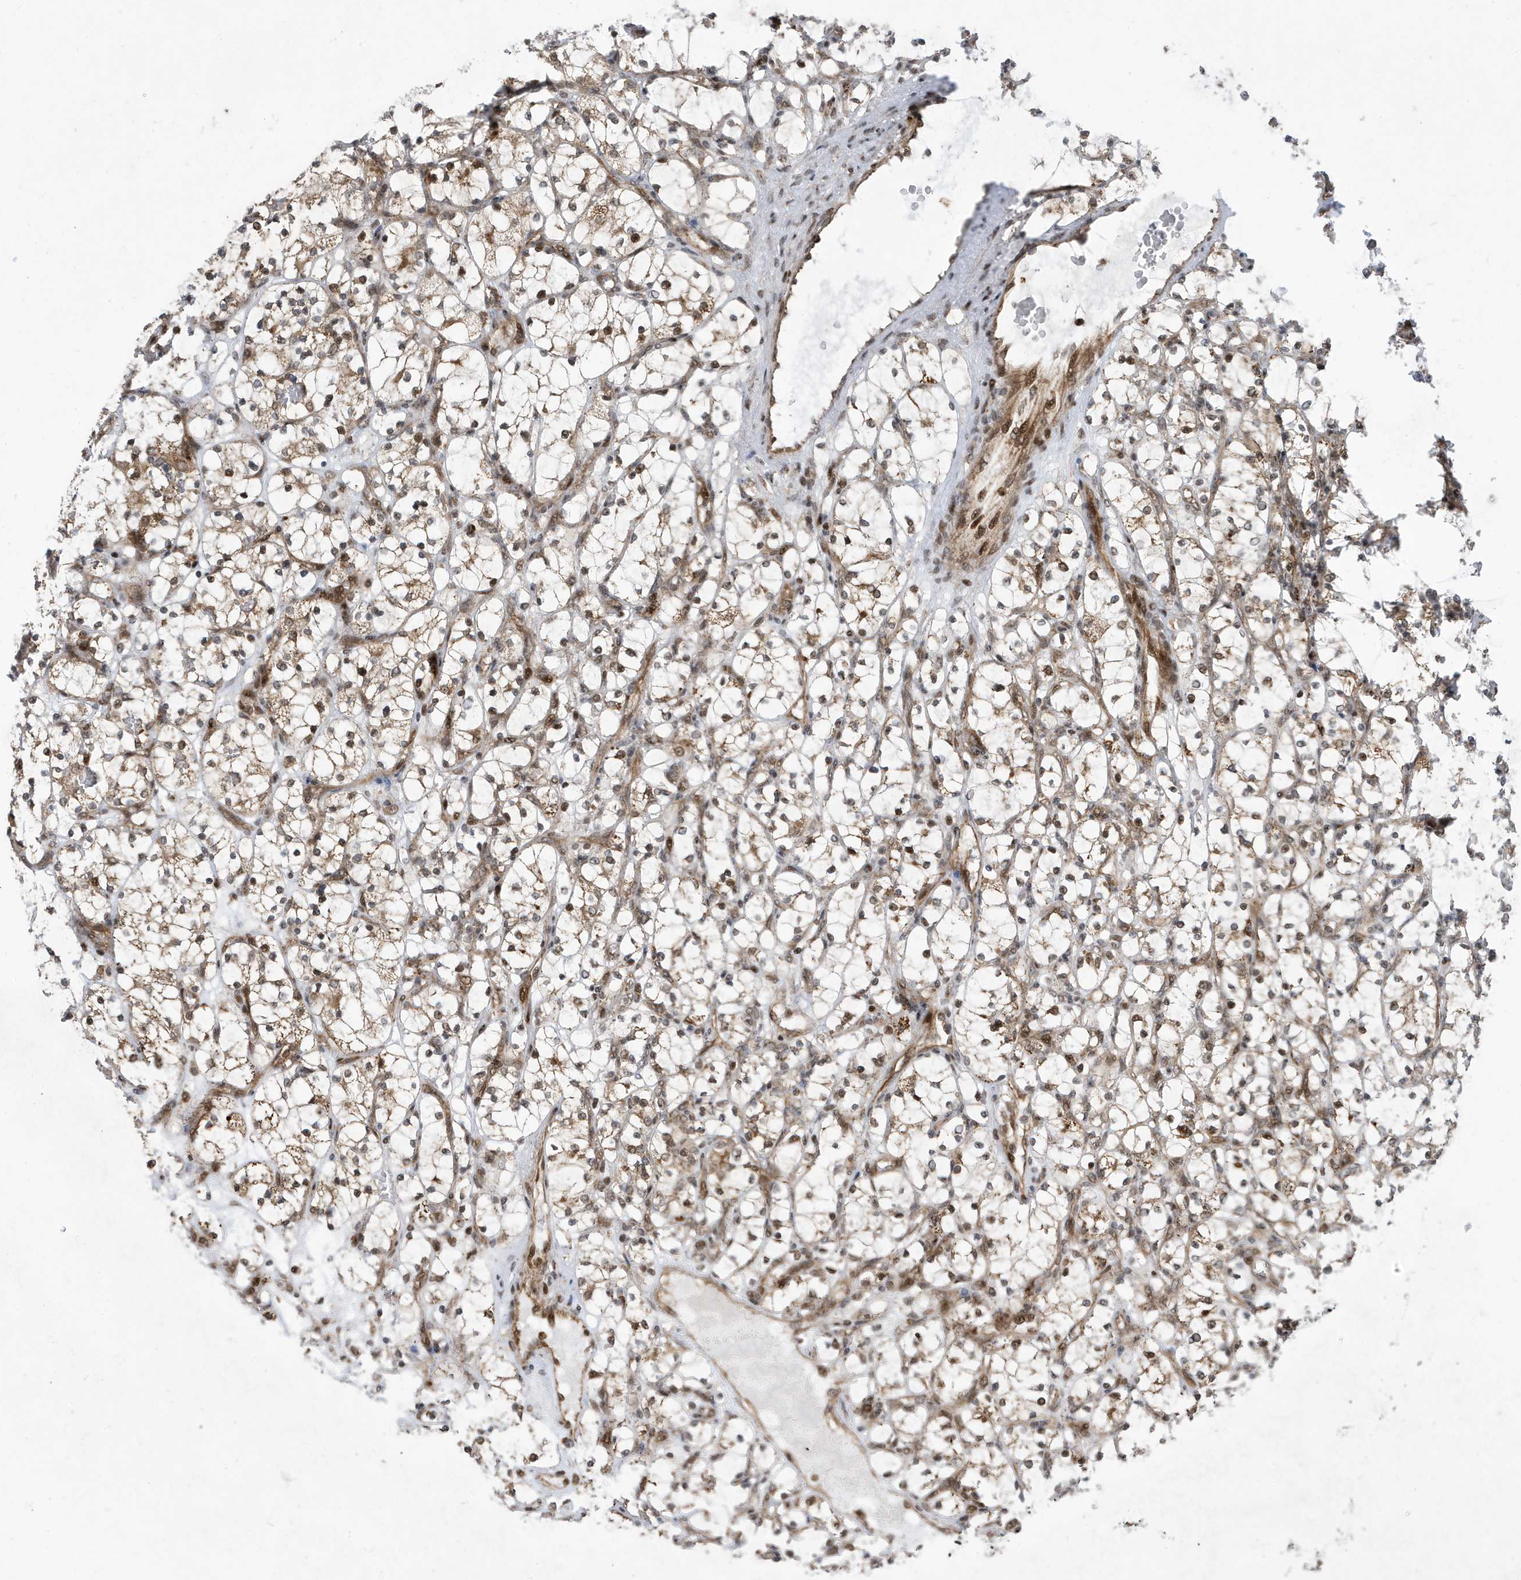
{"staining": {"intensity": "moderate", "quantity": "<25%", "location": "nuclear"}, "tissue": "renal cancer", "cell_type": "Tumor cells", "image_type": "cancer", "snomed": [{"axis": "morphology", "description": "Adenocarcinoma, NOS"}, {"axis": "topography", "description": "Kidney"}], "caption": "The micrograph exhibits staining of renal adenocarcinoma, revealing moderate nuclear protein expression (brown color) within tumor cells.", "gene": "FAM9B", "patient": {"sex": "female", "age": 69}}